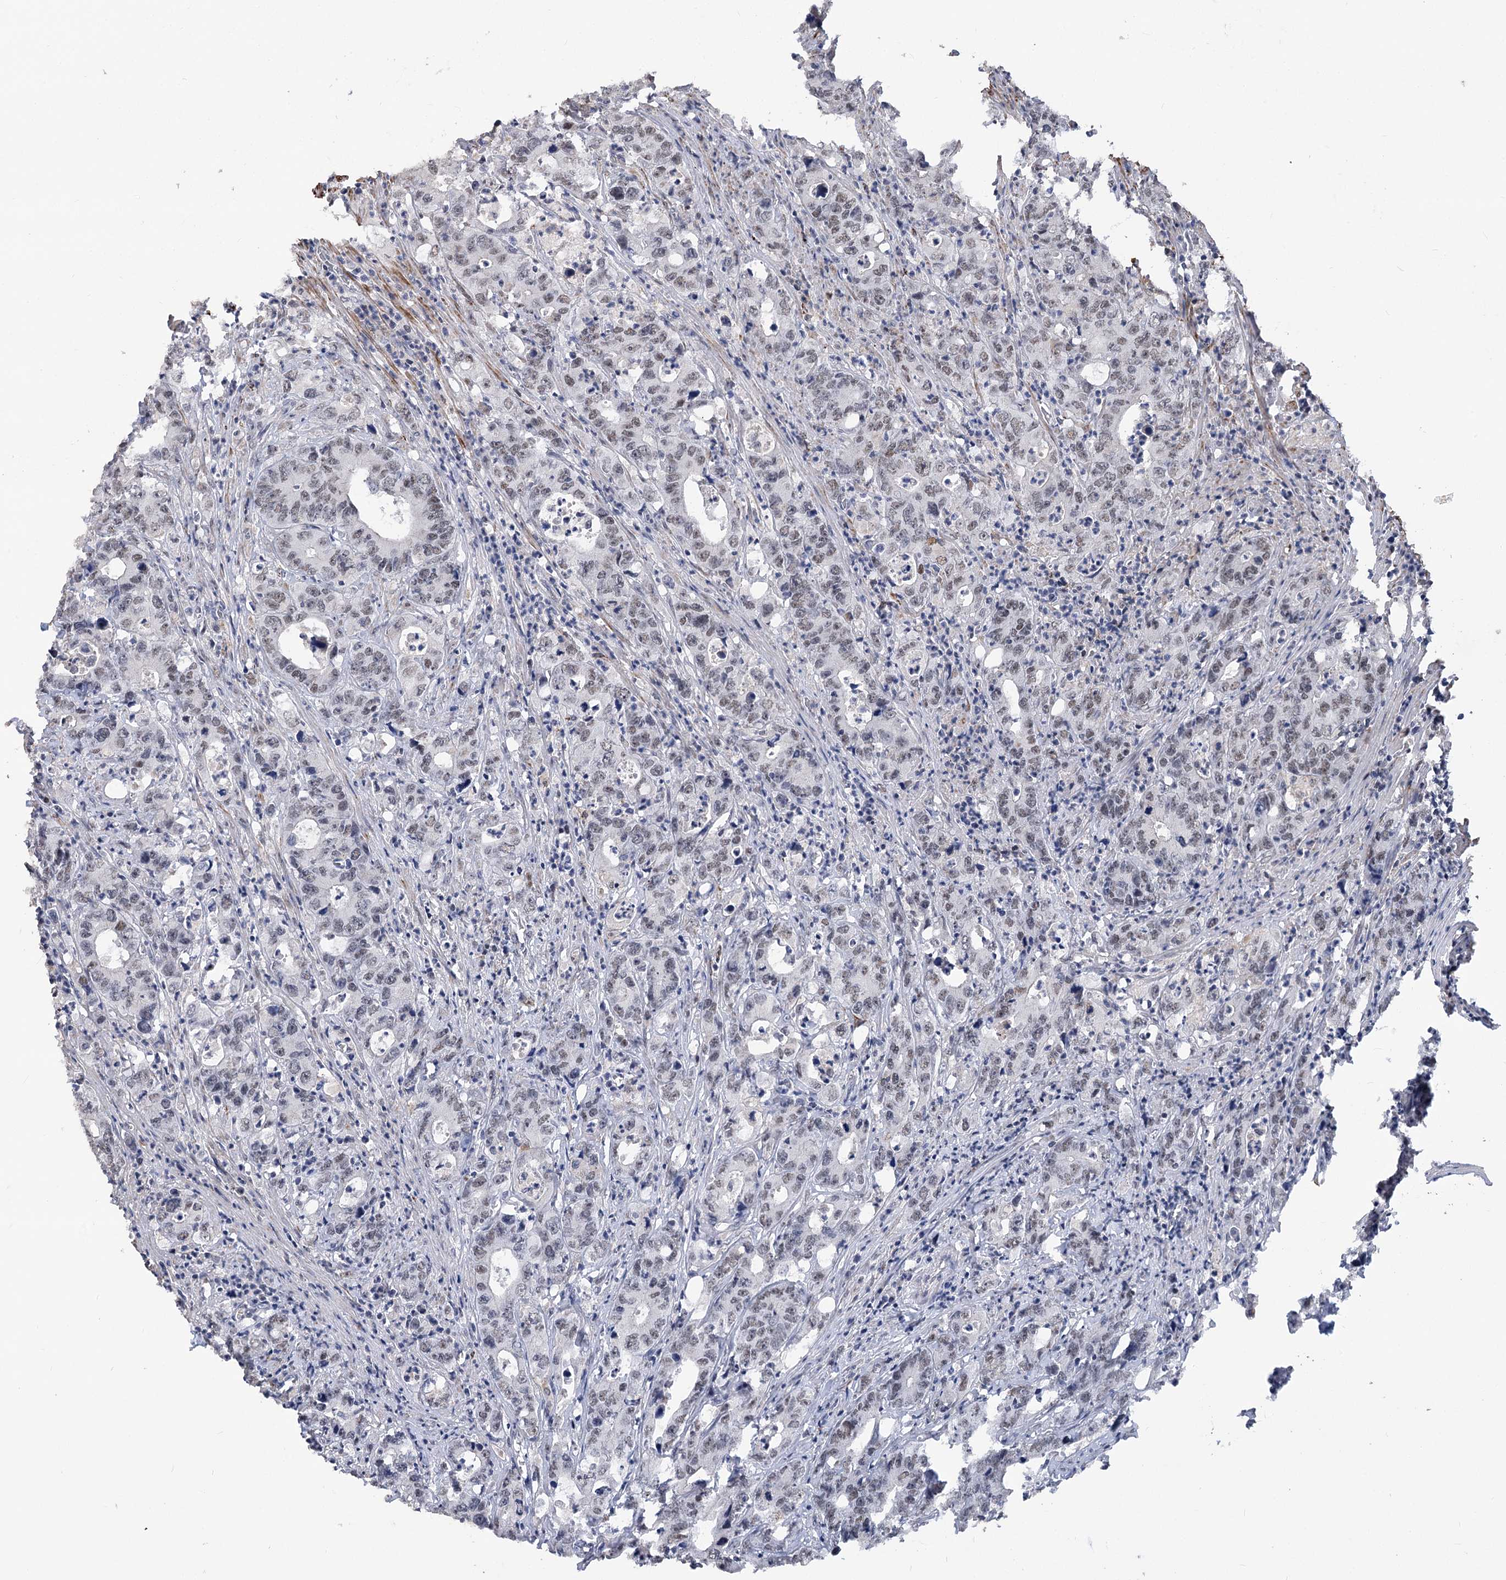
{"staining": {"intensity": "weak", "quantity": "<25%", "location": "nuclear"}, "tissue": "colorectal cancer", "cell_type": "Tumor cells", "image_type": "cancer", "snomed": [{"axis": "morphology", "description": "Adenocarcinoma, NOS"}, {"axis": "topography", "description": "Colon"}], "caption": "This is an immunohistochemistry photomicrograph of adenocarcinoma (colorectal). There is no positivity in tumor cells.", "gene": "ZSCAN23", "patient": {"sex": "female", "age": 75}}